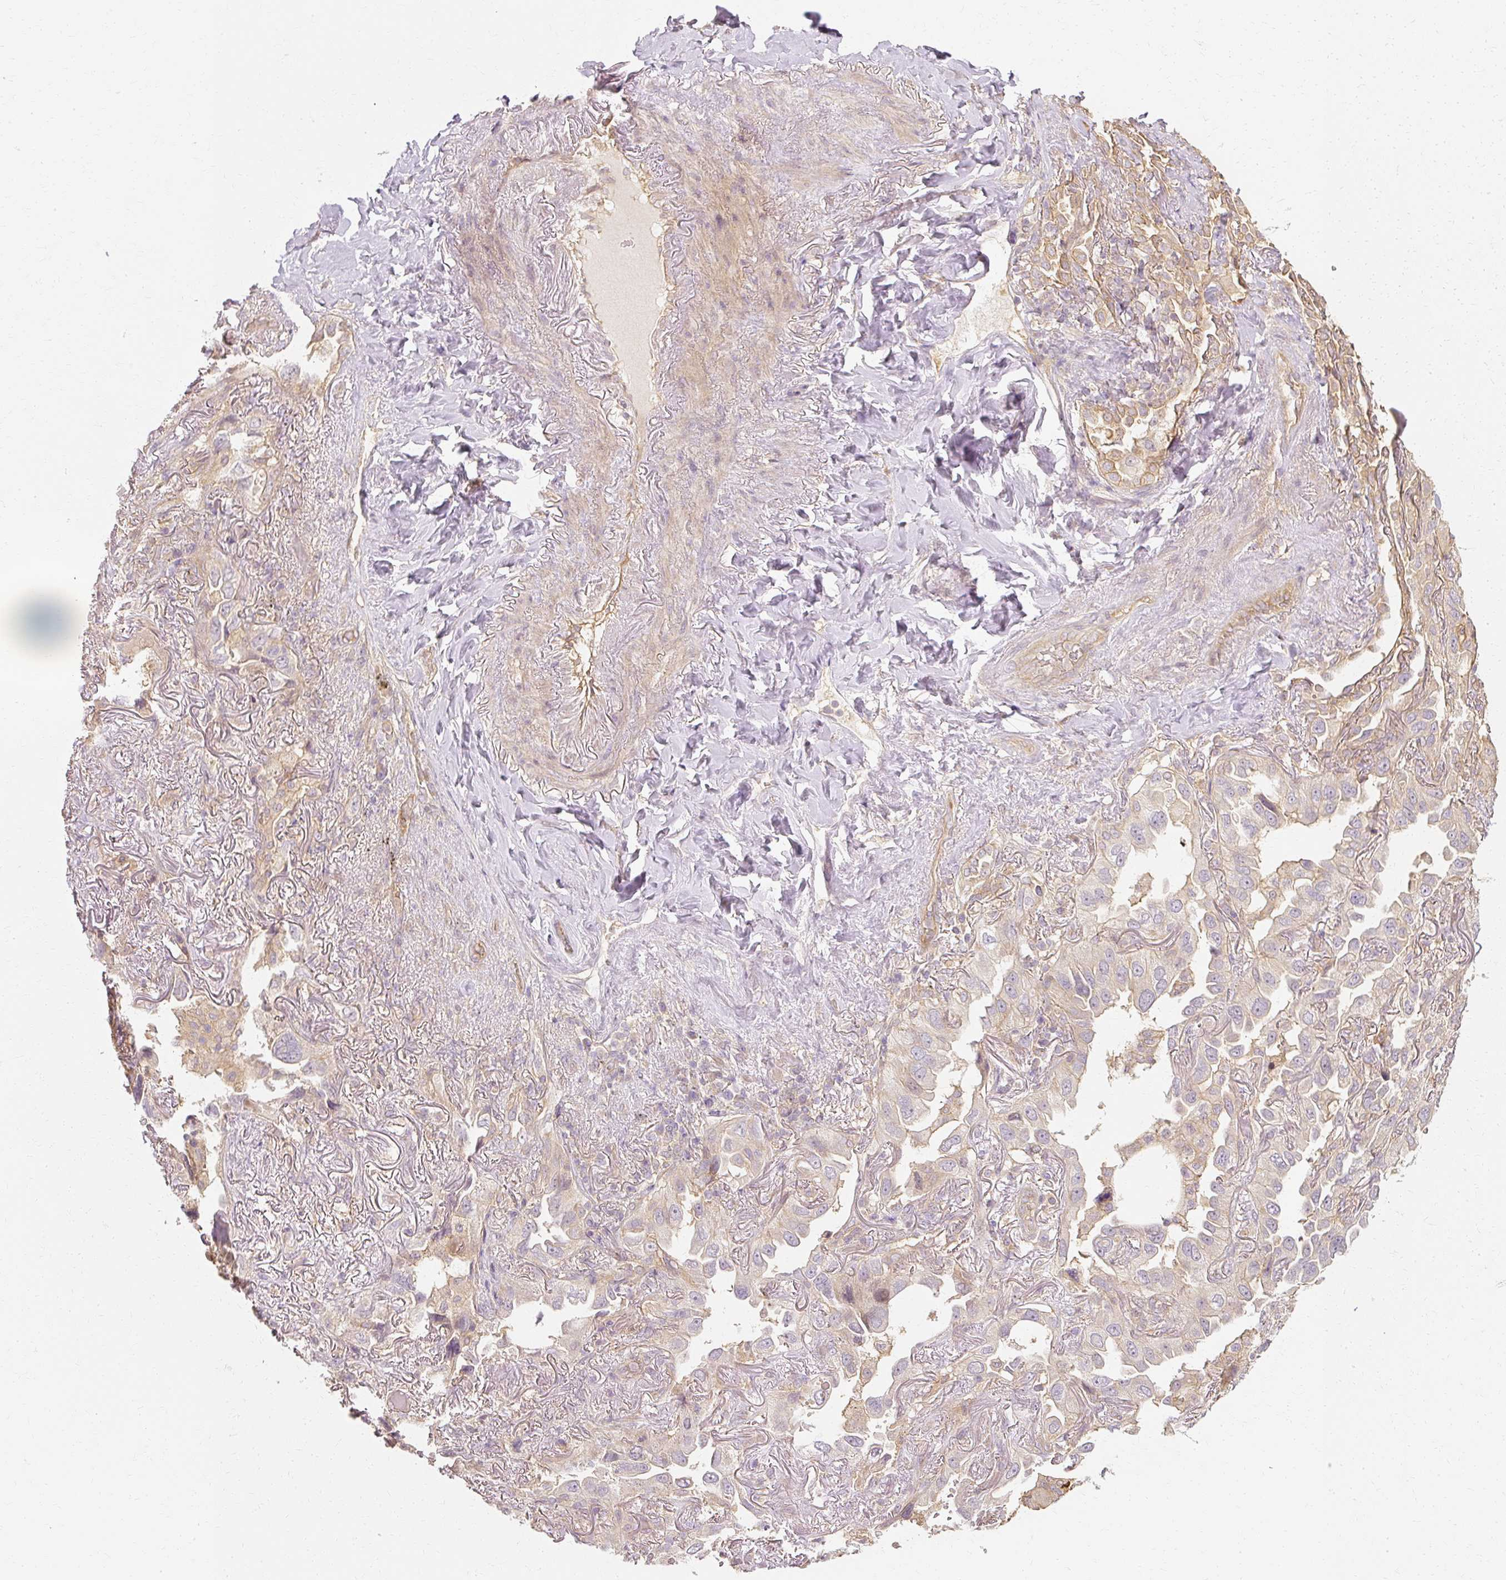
{"staining": {"intensity": "negative", "quantity": "none", "location": "none"}, "tissue": "lung cancer", "cell_type": "Tumor cells", "image_type": "cancer", "snomed": [{"axis": "morphology", "description": "Adenocarcinoma, NOS"}, {"axis": "topography", "description": "Lung"}], "caption": "Lung adenocarcinoma stained for a protein using immunohistochemistry (IHC) demonstrates no positivity tumor cells.", "gene": "GNAQ", "patient": {"sex": "female", "age": 69}}